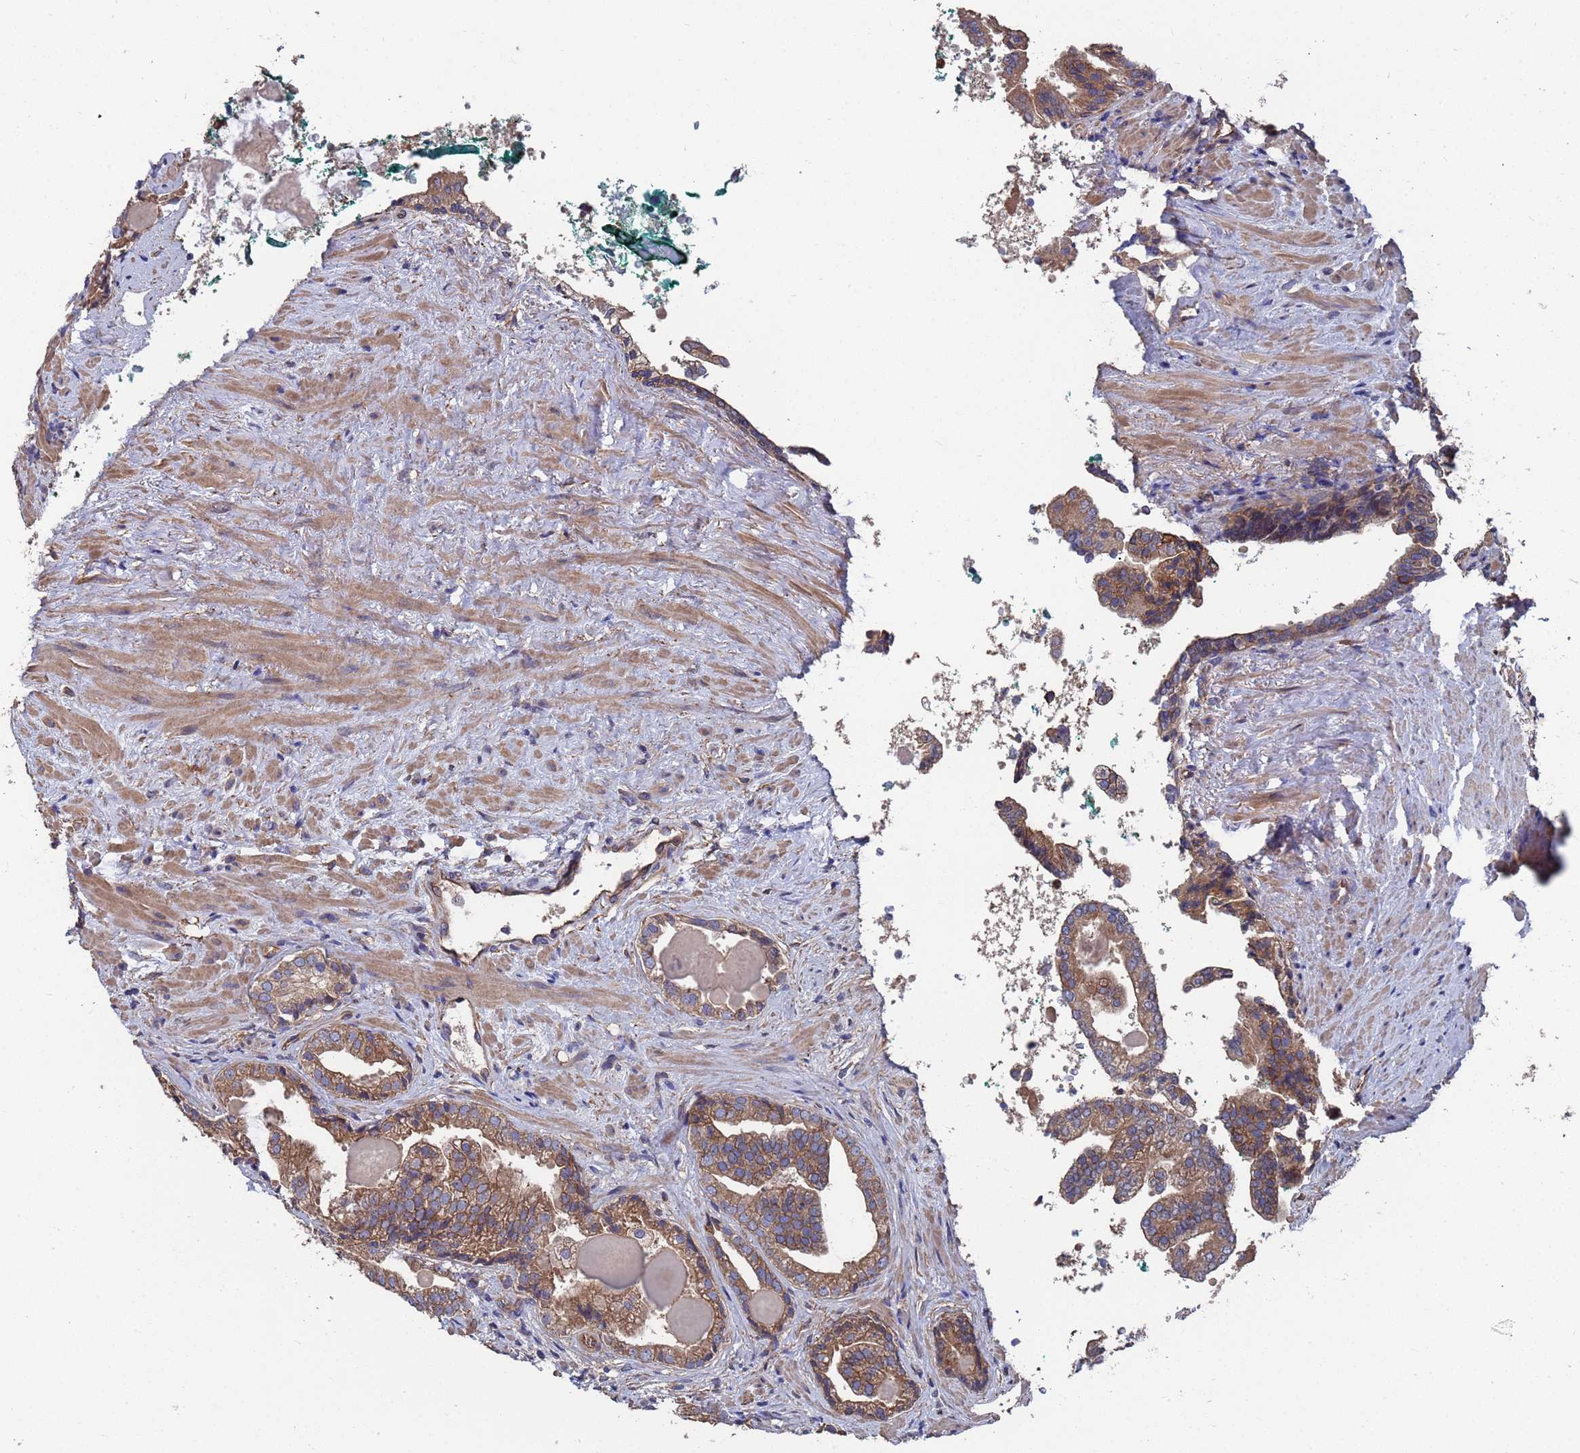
{"staining": {"intensity": "moderate", "quantity": ">75%", "location": "cytoplasmic/membranous"}, "tissue": "prostate cancer", "cell_type": "Tumor cells", "image_type": "cancer", "snomed": [{"axis": "morphology", "description": "Adenocarcinoma, High grade"}, {"axis": "topography", "description": "Prostate"}], "caption": "Moderate cytoplasmic/membranous positivity is present in about >75% of tumor cells in adenocarcinoma (high-grade) (prostate). (brown staining indicates protein expression, while blue staining denotes nuclei).", "gene": "NDUFAF6", "patient": {"sex": "male", "age": 60}}